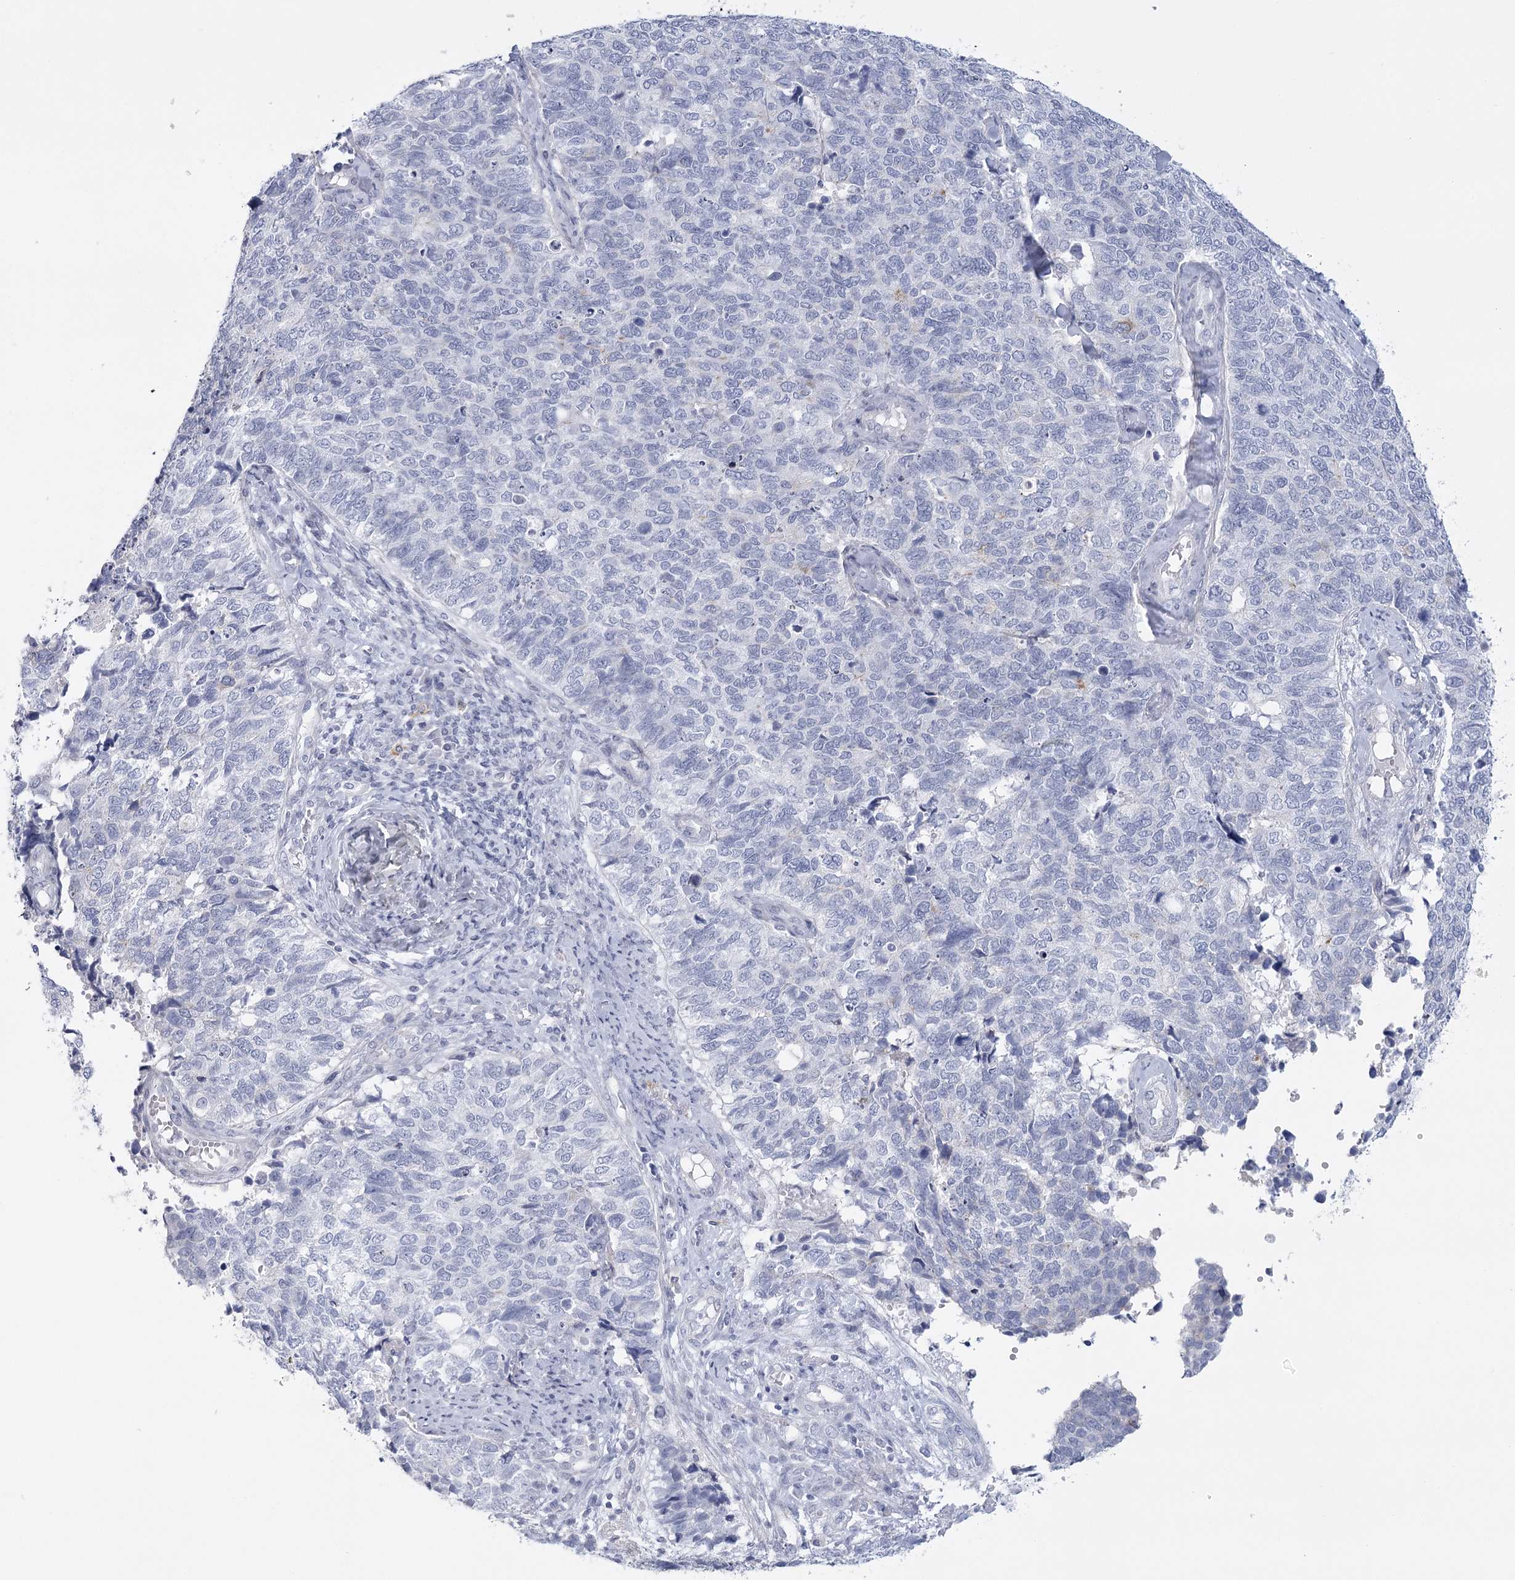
{"staining": {"intensity": "negative", "quantity": "none", "location": "none"}, "tissue": "cervical cancer", "cell_type": "Tumor cells", "image_type": "cancer", "snomed": [{"axis": "morphology", "description": "Squamous cell carcinoma, NOS"}, {"axis": "topography", "description": "Cervix"}], "caption": "High power microscopy image of an immunohistochemistry (IHC) photomicrograph of squamous cell carcinoma (cervical), revealing no significant positivity in tumor cells. (Stains: DAB (3,3'-diaminobenzidine) IHC with hematoxylin counter stain, Microscopy: brightfield microscopy at high magnification).", "gene": "FAM76B", "patient": {"sex": "female", "age": 63}}